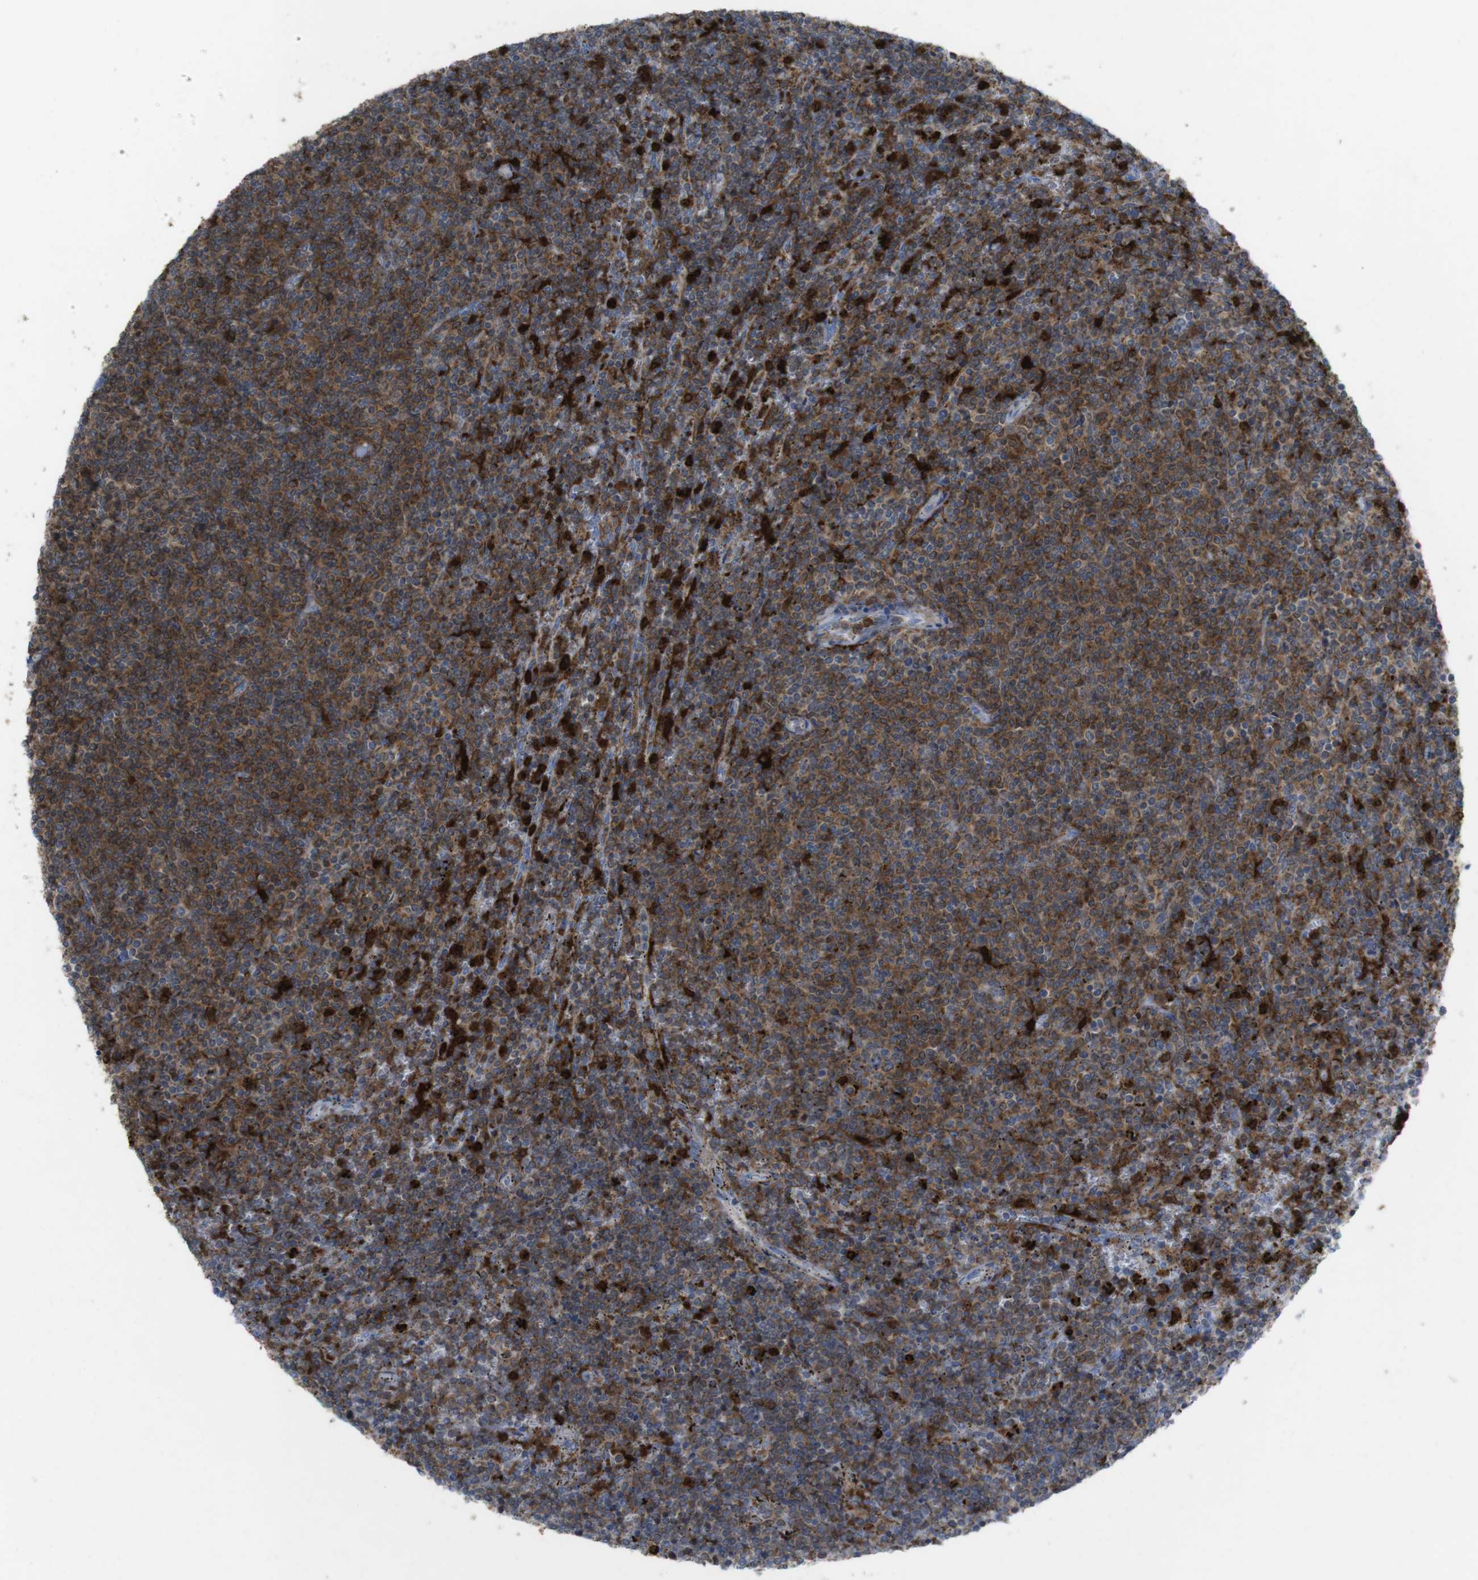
{"staining": {"intensity": "strong", "quantity": ">75%", "location": "cytoplasmic/membranous"}, "tissue": "lymphoma", "cell_type": "Tumor cells", "image_type": "cancer", "snomed": [{"axis": "morphology", "description": "Malignant lymphoma, non-Hodgkin's type, Low grade"}, {"axis": "topography", "description": "Spleen"}], "caption": "There is high levels of strong cytoplasmic/membranous staining in tumor cells of low-grade malignant lymphoma, non-Hodgkin's type, as demonstrated by immunohistochemical staining (brown color).", "gene": "PRKCD", "patient": {"sex": "female", "age": 50}}